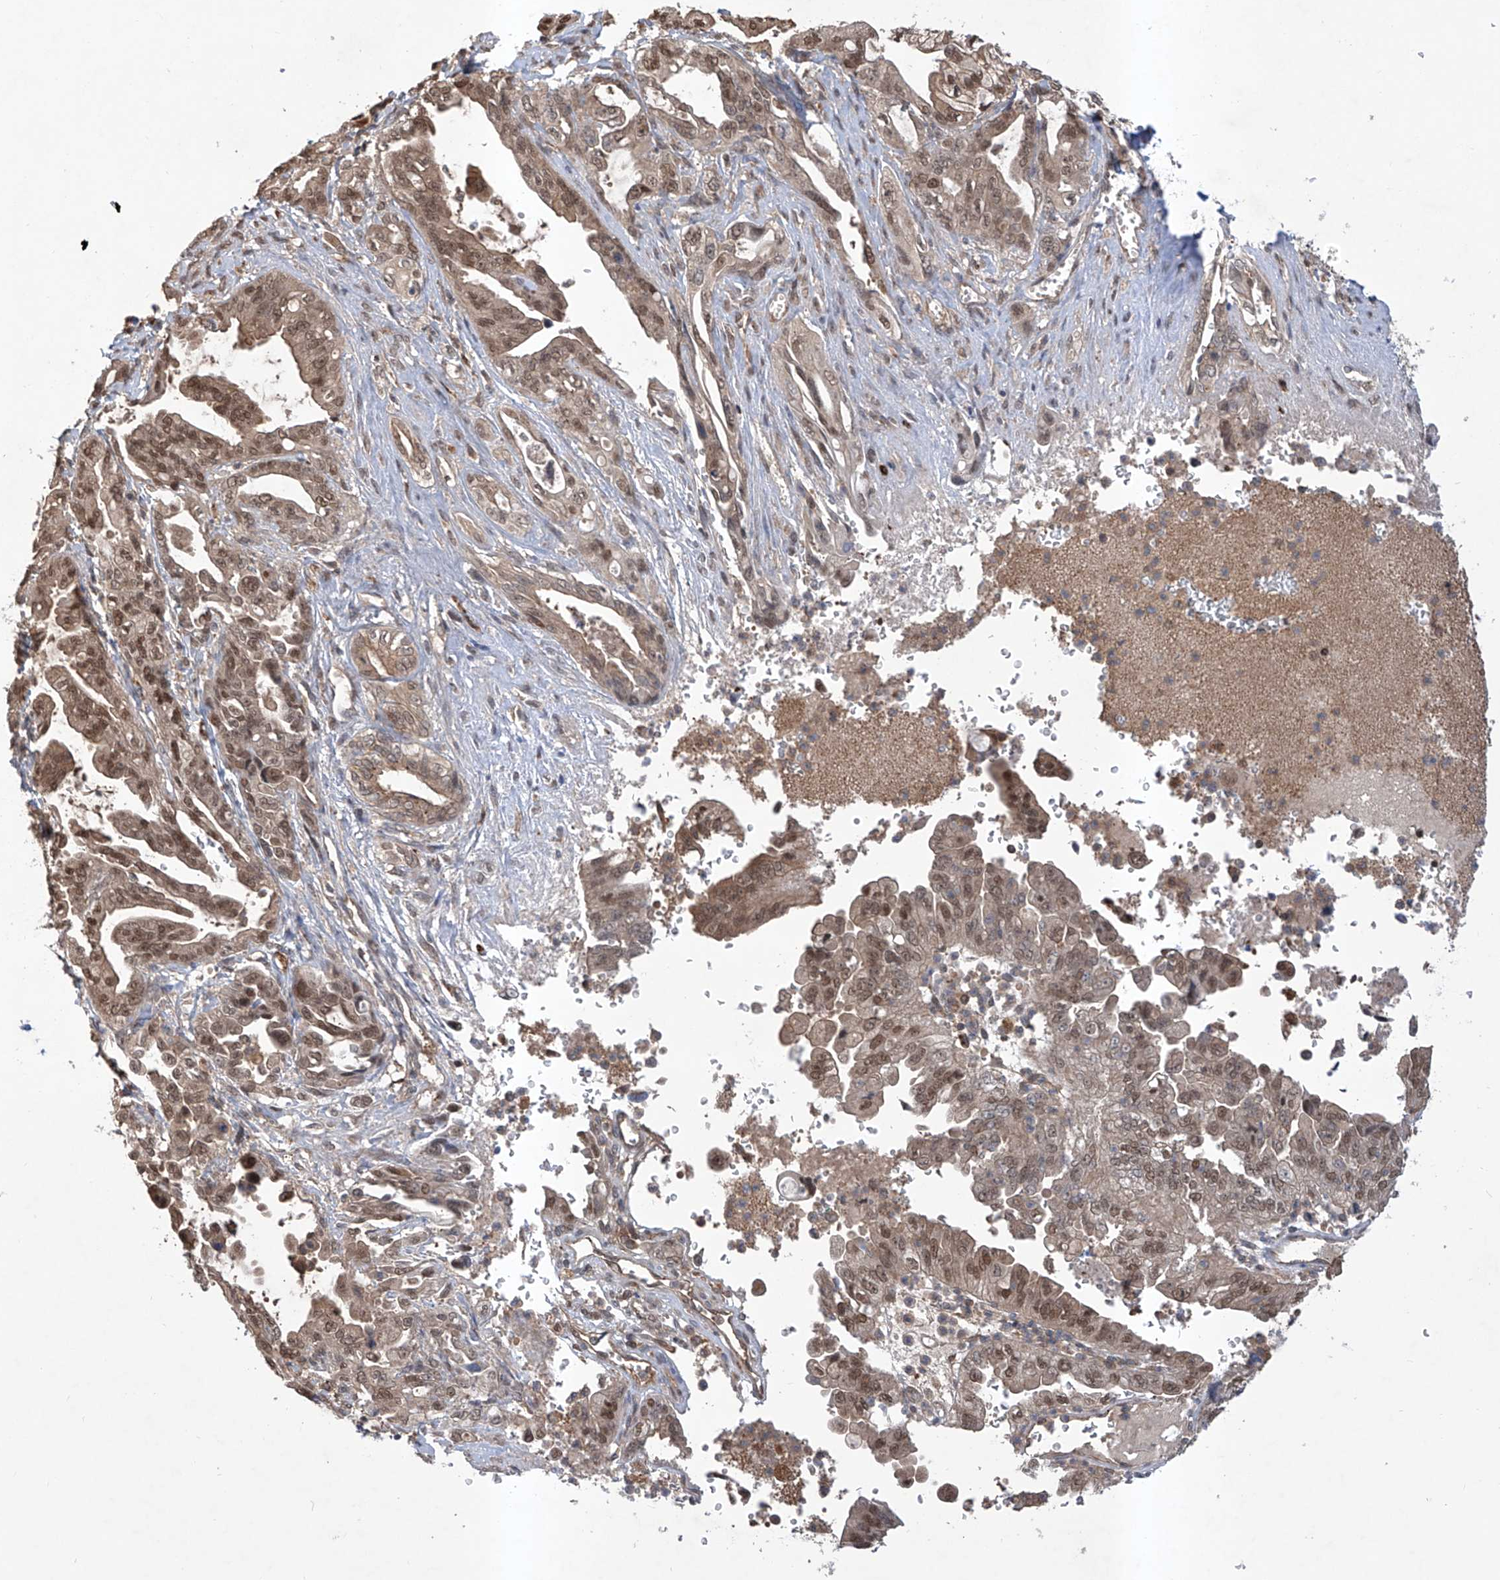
{"staining": {"intensity": "moderate", "quantity": ">75%", "location": "cytoplasmic/membranous,nuclear"}, "tissue": "pancreatic cancer", "cell_type": "Tumor cells", "image_type": "cancer", "snomed": [{"axis": "morphology", "description": "Adenocarcinoma, NOS"}, {"axis": "topography", "description": "Pancreas"}], "caption": "The photomicrograph exhibits staining of pancreatic cancer (adenocarcinoma), revealing moderate cytoplasmic/membranous and nuclear protein expression (brown color) within tumor cells.", "gene": "HOXC8", "patient": {"sex": "male", "age": 70}}